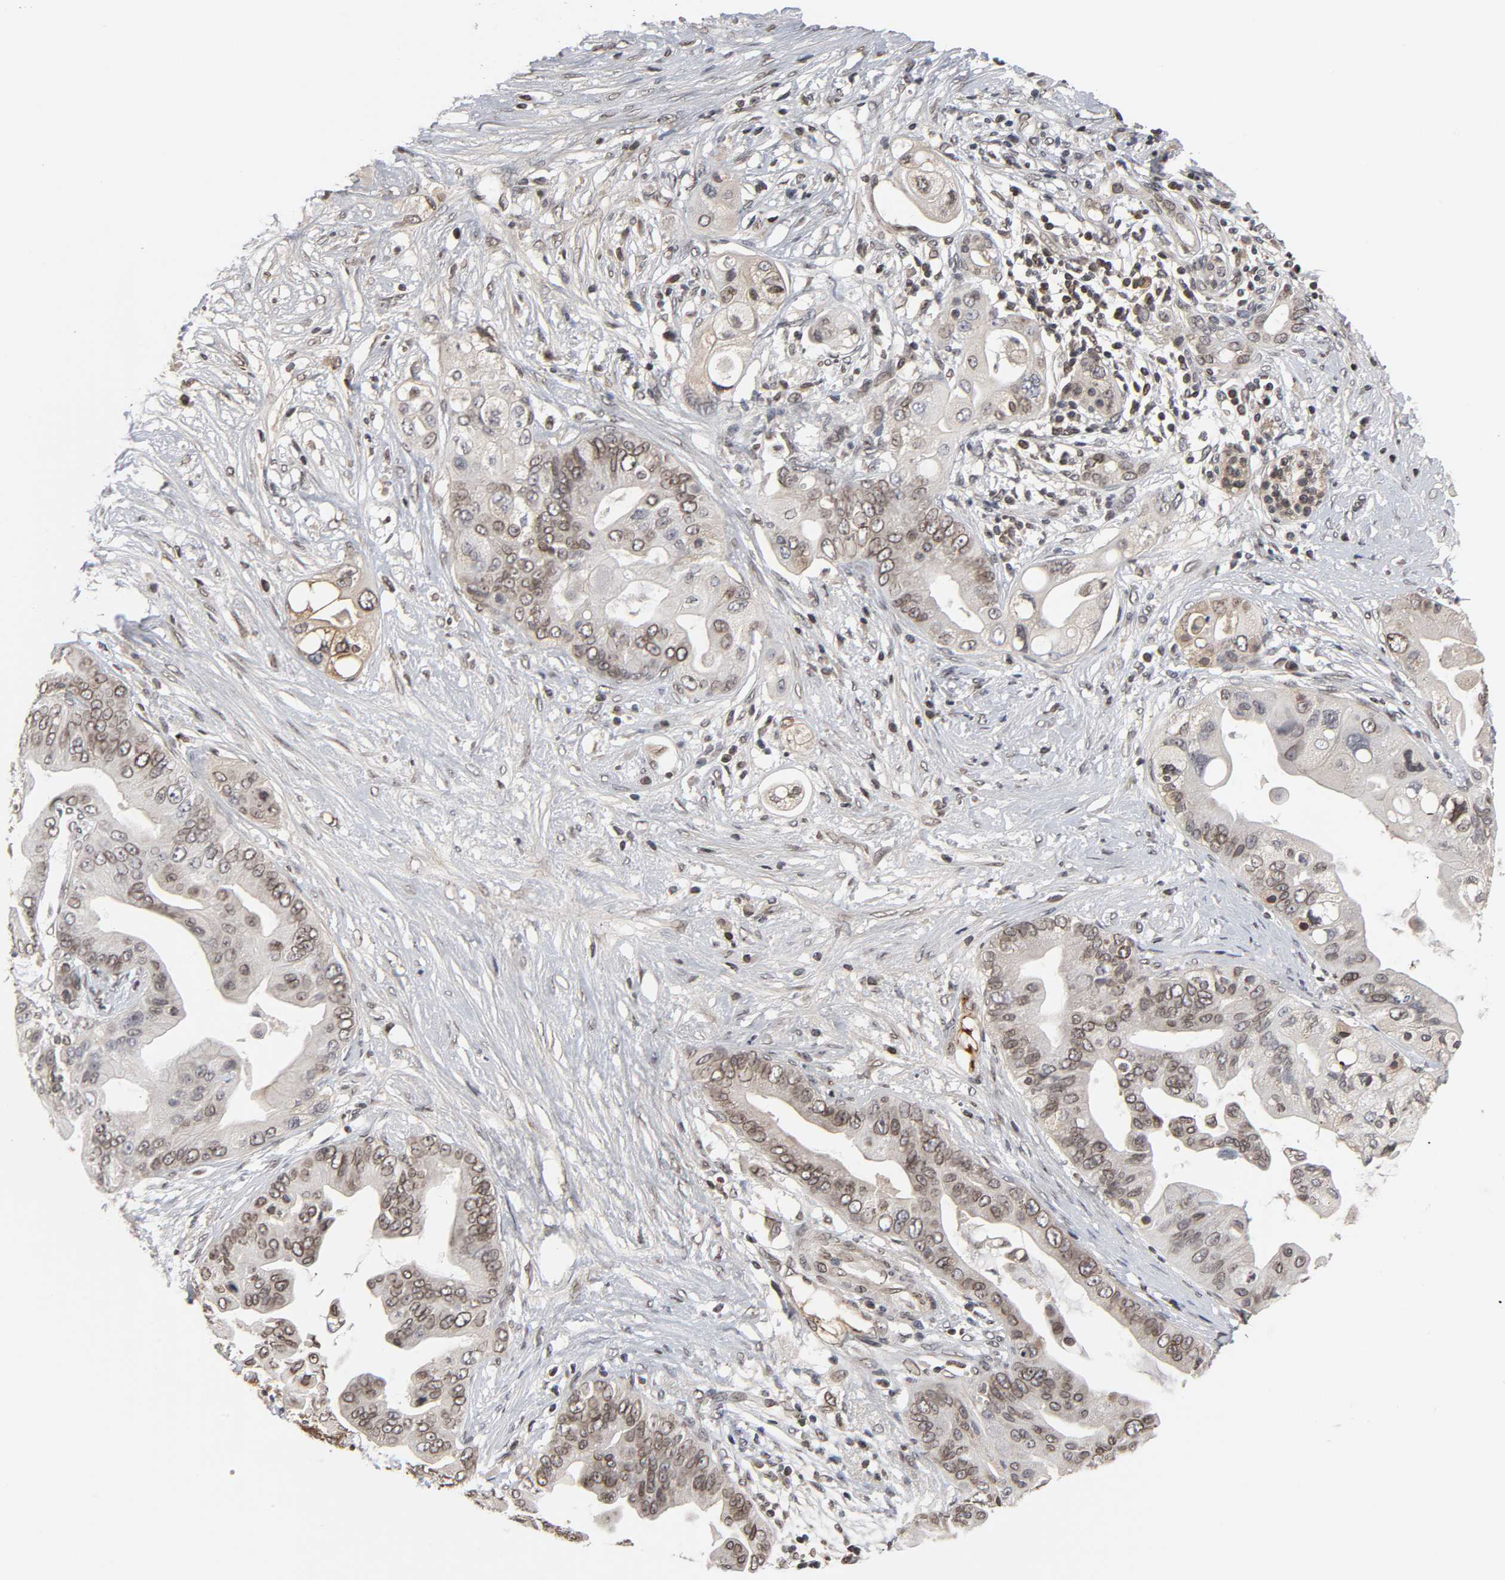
{"staining": {"intensity": "moderate", "quantity": "25%-75%", "location": "cytoplasmic/membranous,nuclear"}, "tissue": "pancreatic cancer", "cell_type": "Tumor cells", "image_type": "cancer", "snomed": [{"axis": "morphology", "description": "Adenocarcinoma, NOS"}, {"axis": "topography", "description": "Pancreas"}], "caption": "Protein expression analysis of pancreatic cancer exhibits moderate cytoplasmic/membranous and nuclear expression in about 25%-75% of tumor cells. (brown staining indicates protein expression, while blue staining denotes nuclei).", "gene": "CPN2", "patient": {"sex": "female", "age": 75}}